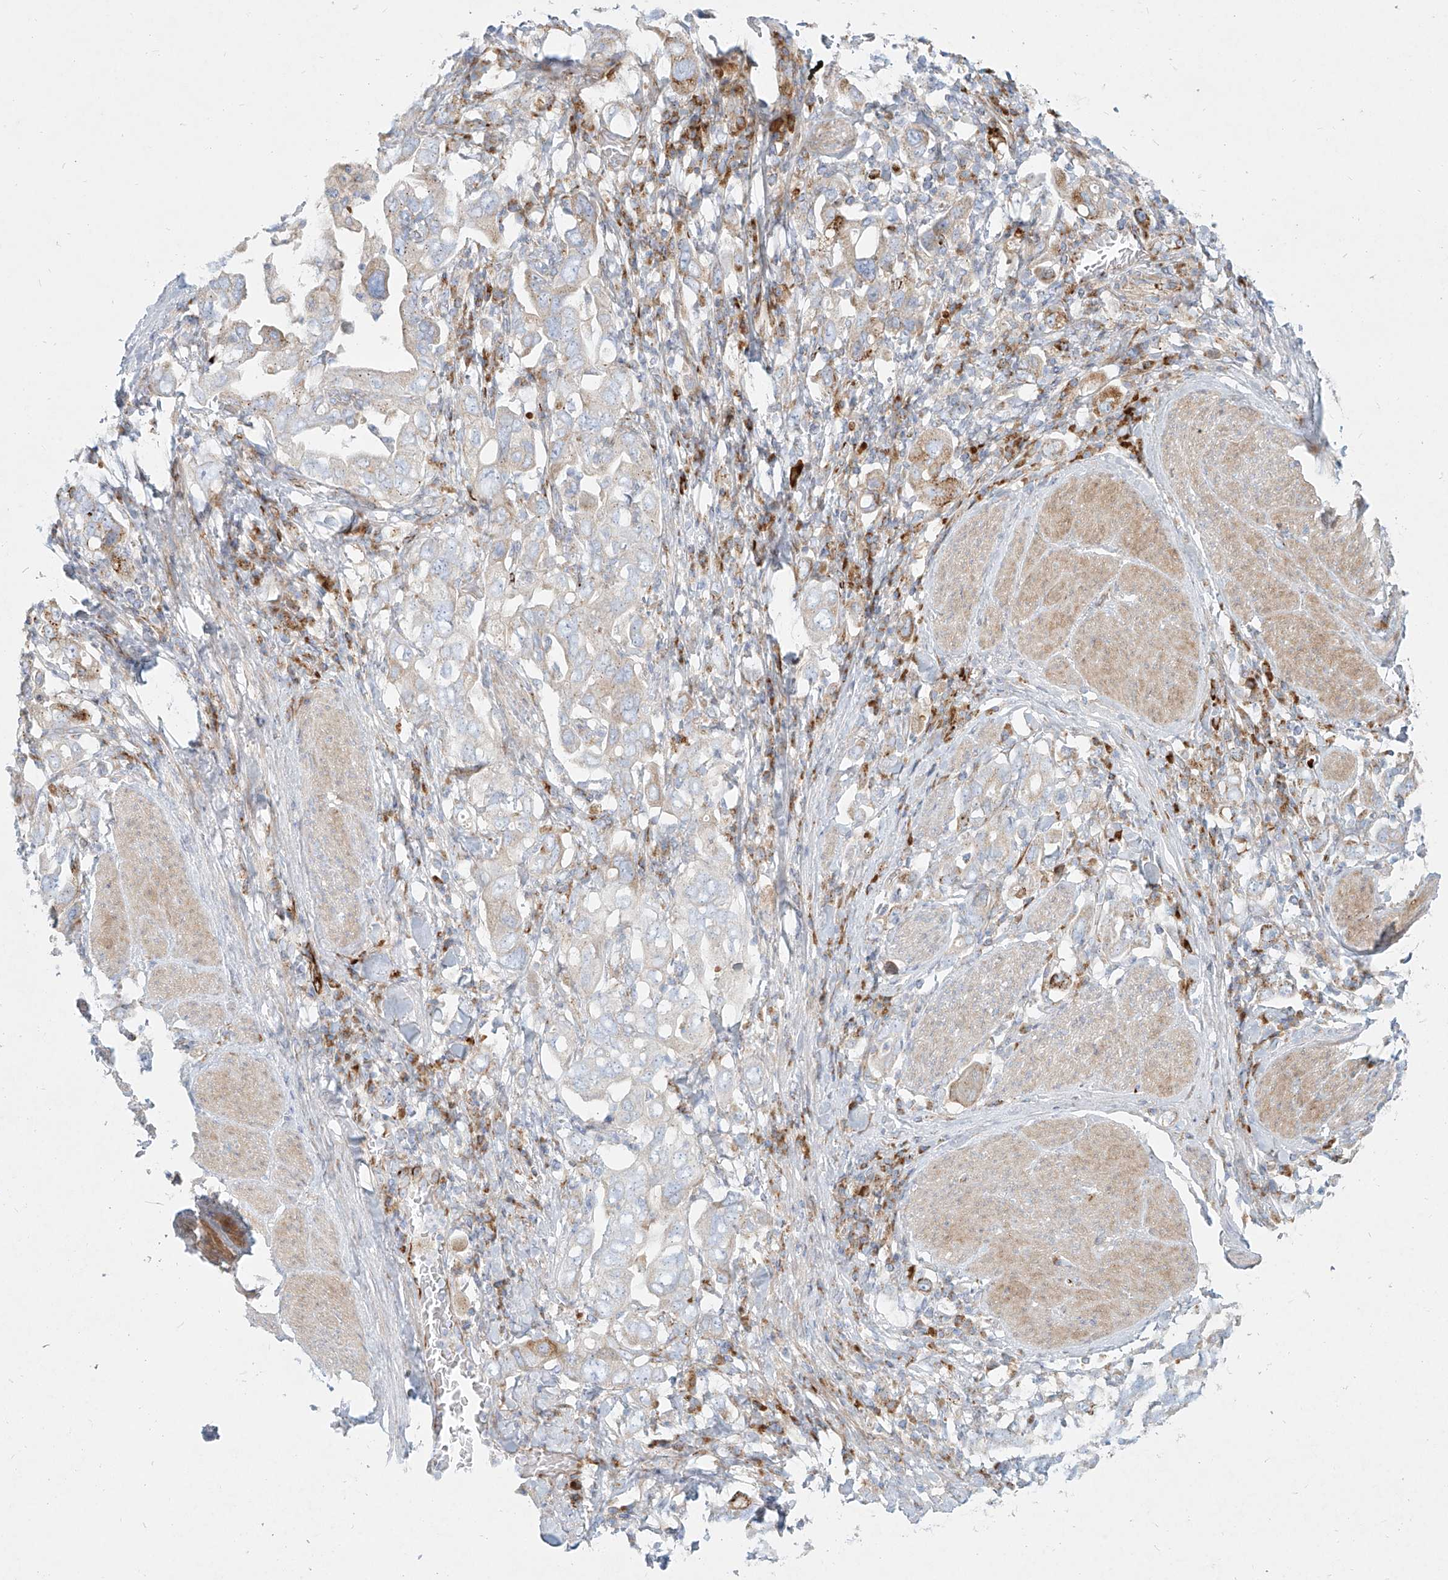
{"staining": {"intensity": "moderate", "quantity": "<25%", "location": "cytoplasmic/membranous"}, "tissue": "stomach cancer", "cell_type": "Tumor cells", "image_type": "cancer", "snomed": [{"axis": "morphology", "description": "Adenocarcinoma, NOS"}, {"axis": "topography", "description": "Stomach, upper"}], "caption": "Protein staining demonstrates moderate cytoplasmic/membranous staining in approximately <25% of tumor cells in adenocarcinoma (stomach).", "gene": "MTX2", "patient": {"sex": "male", "age": 62}}